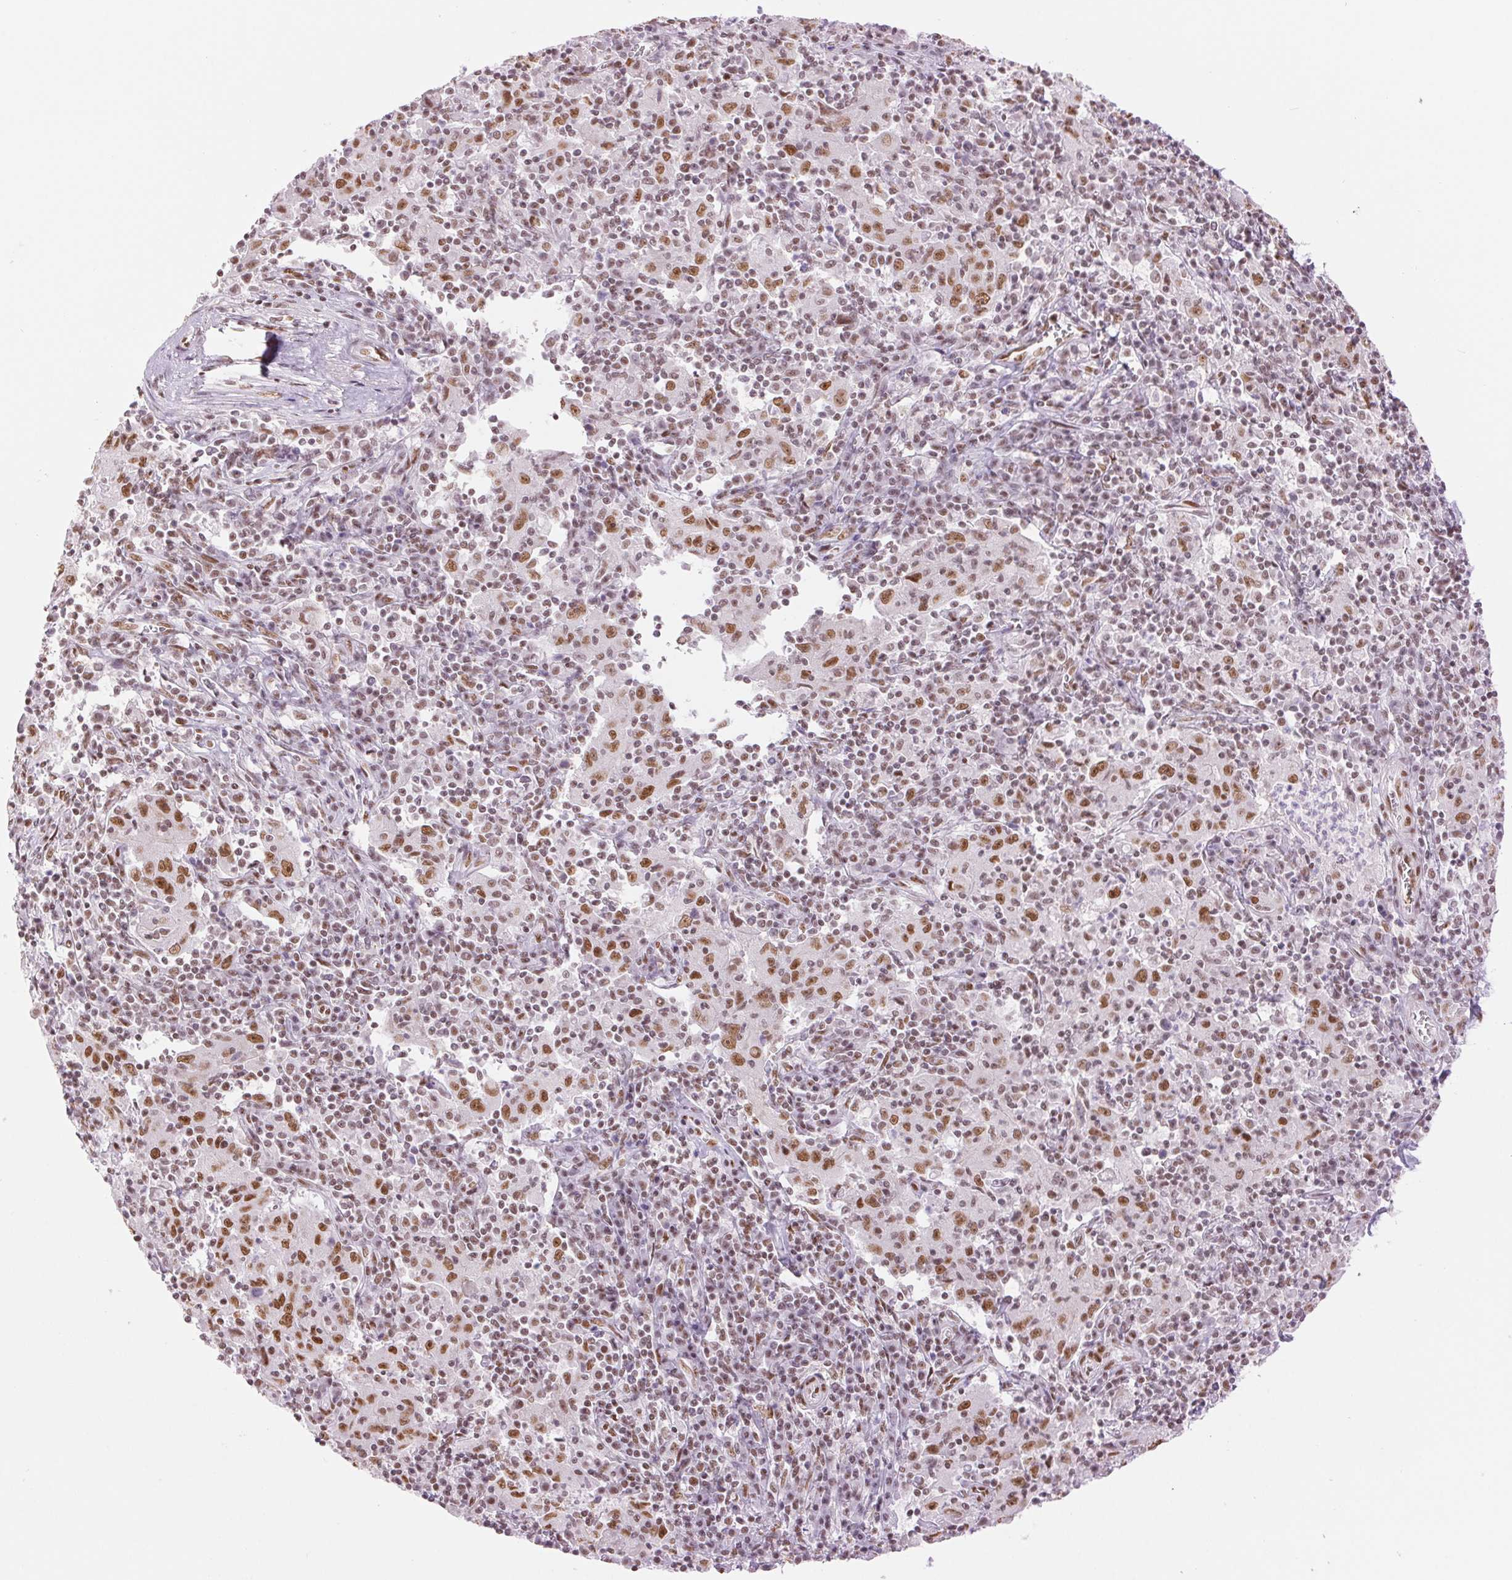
{"staining": {"intensity": "moderate", "quantity": ">75%", "location": "nuclear"}, "tissue": "pancreatic cancer", "cell_type": "Tumor cells", "image_type": "cancer", "snomed": [{"axis": "morphology", "description": "Adenocarcinoma, NOS"}, {"axis": "topography", "description": "Pancreas"}], "caption": "This image shows immunohistochemistry (IHC) staining of human adenocarcinoma (pancreatic), with medium moderate nuclear positivity in about >75% of tumor cells.", "gene": "ZFR2", "patient": {"sex": "male", "age": 63}}